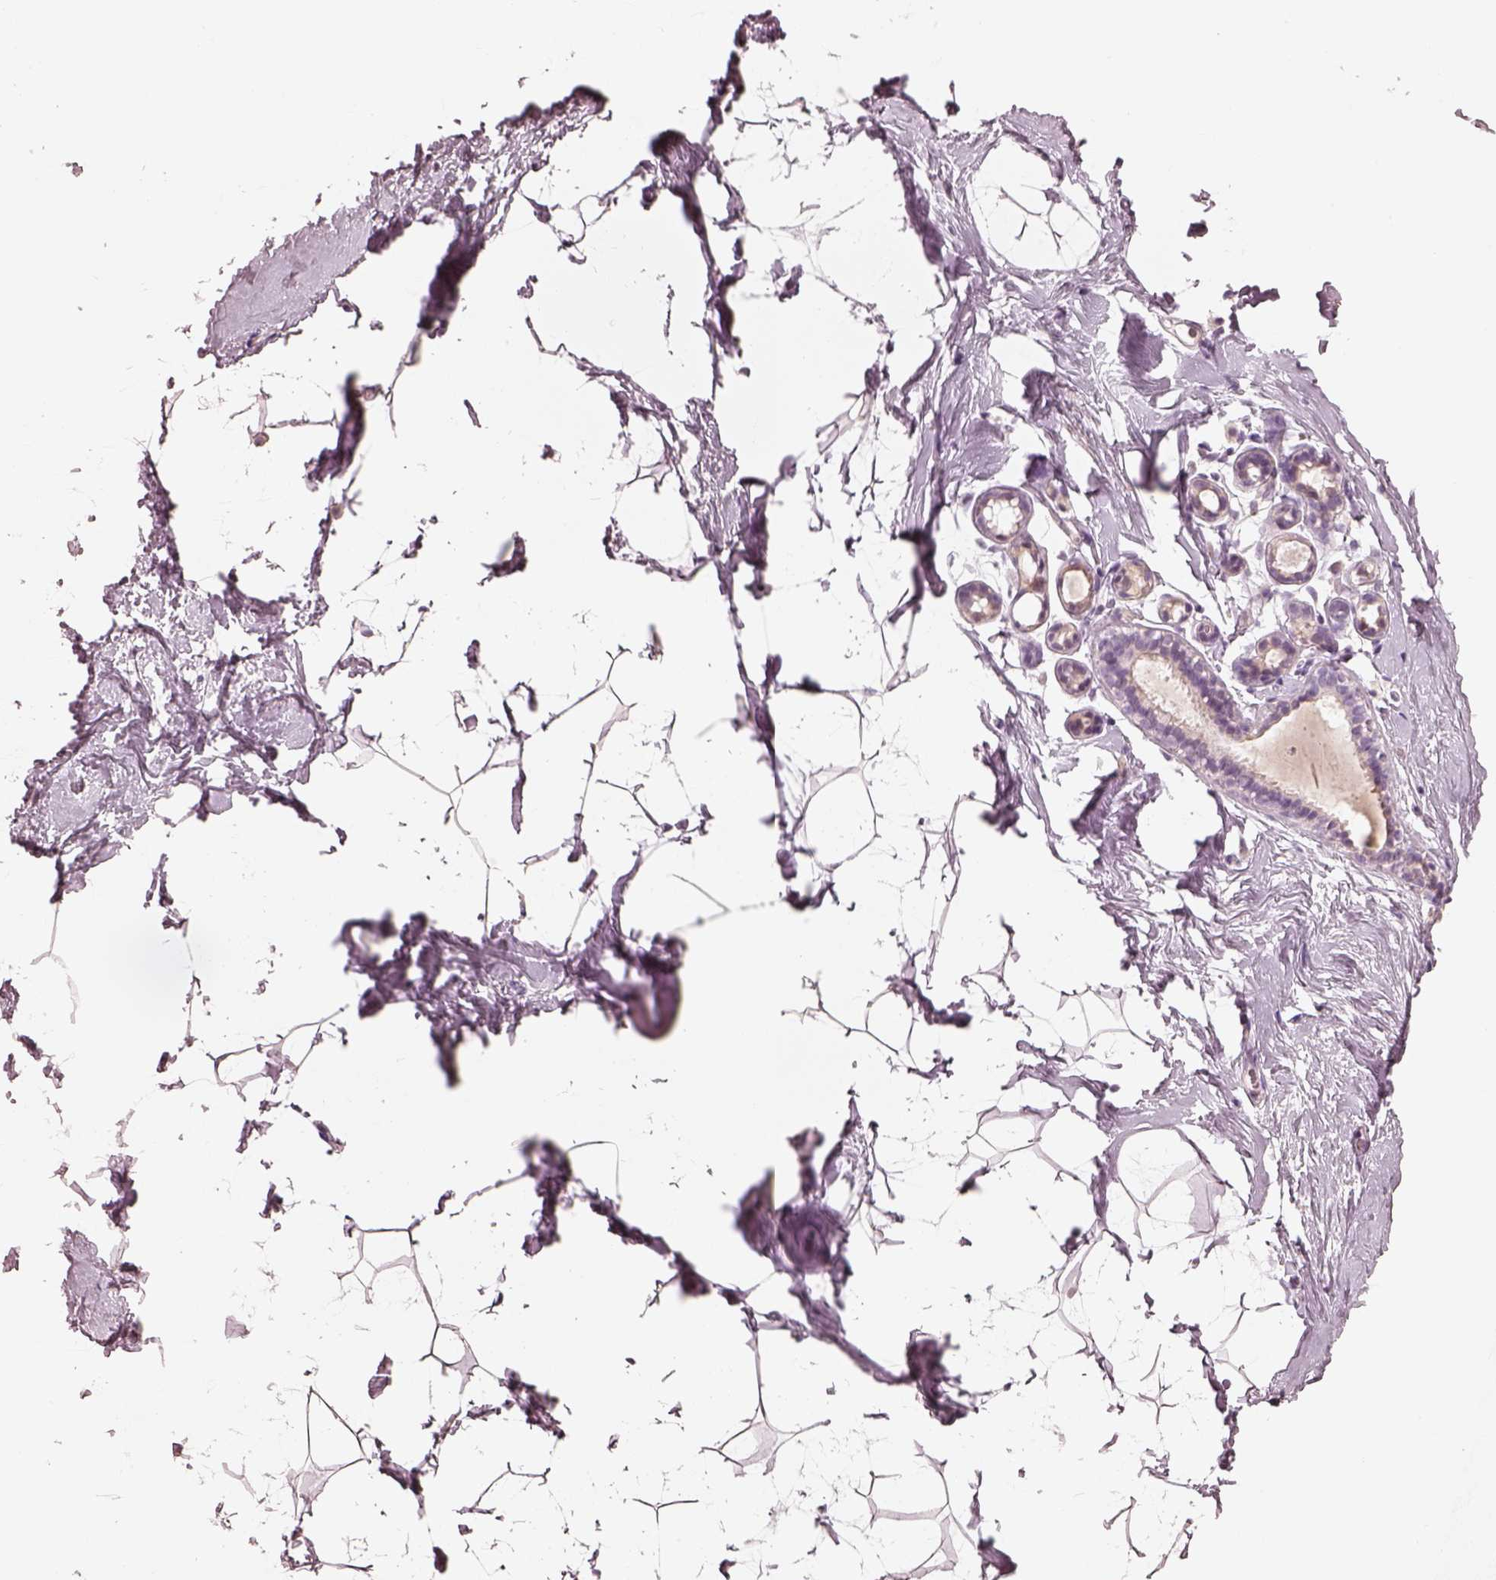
{"staining": {"intensity": "negative", "quantity": "none", "location": "none"}, "tissue": "breast", "cell_type": "Adipocytes", "image_type": "normal", "snomed": [{"axis": "morphology", "description": "Normal tissue, NOS"}, {"axis": "topography", "description": "Breast"}], "caption": "Adipocytes are negative for protein expression in unremarkable human breast. Brightfield microscopy of immunohistochemistry (IHC) stained with DAB (brown) and hematoxylin (blue), captured at high magnification.", "gene": "EGR4", "patient": {"sex": "female", "age": 32}}